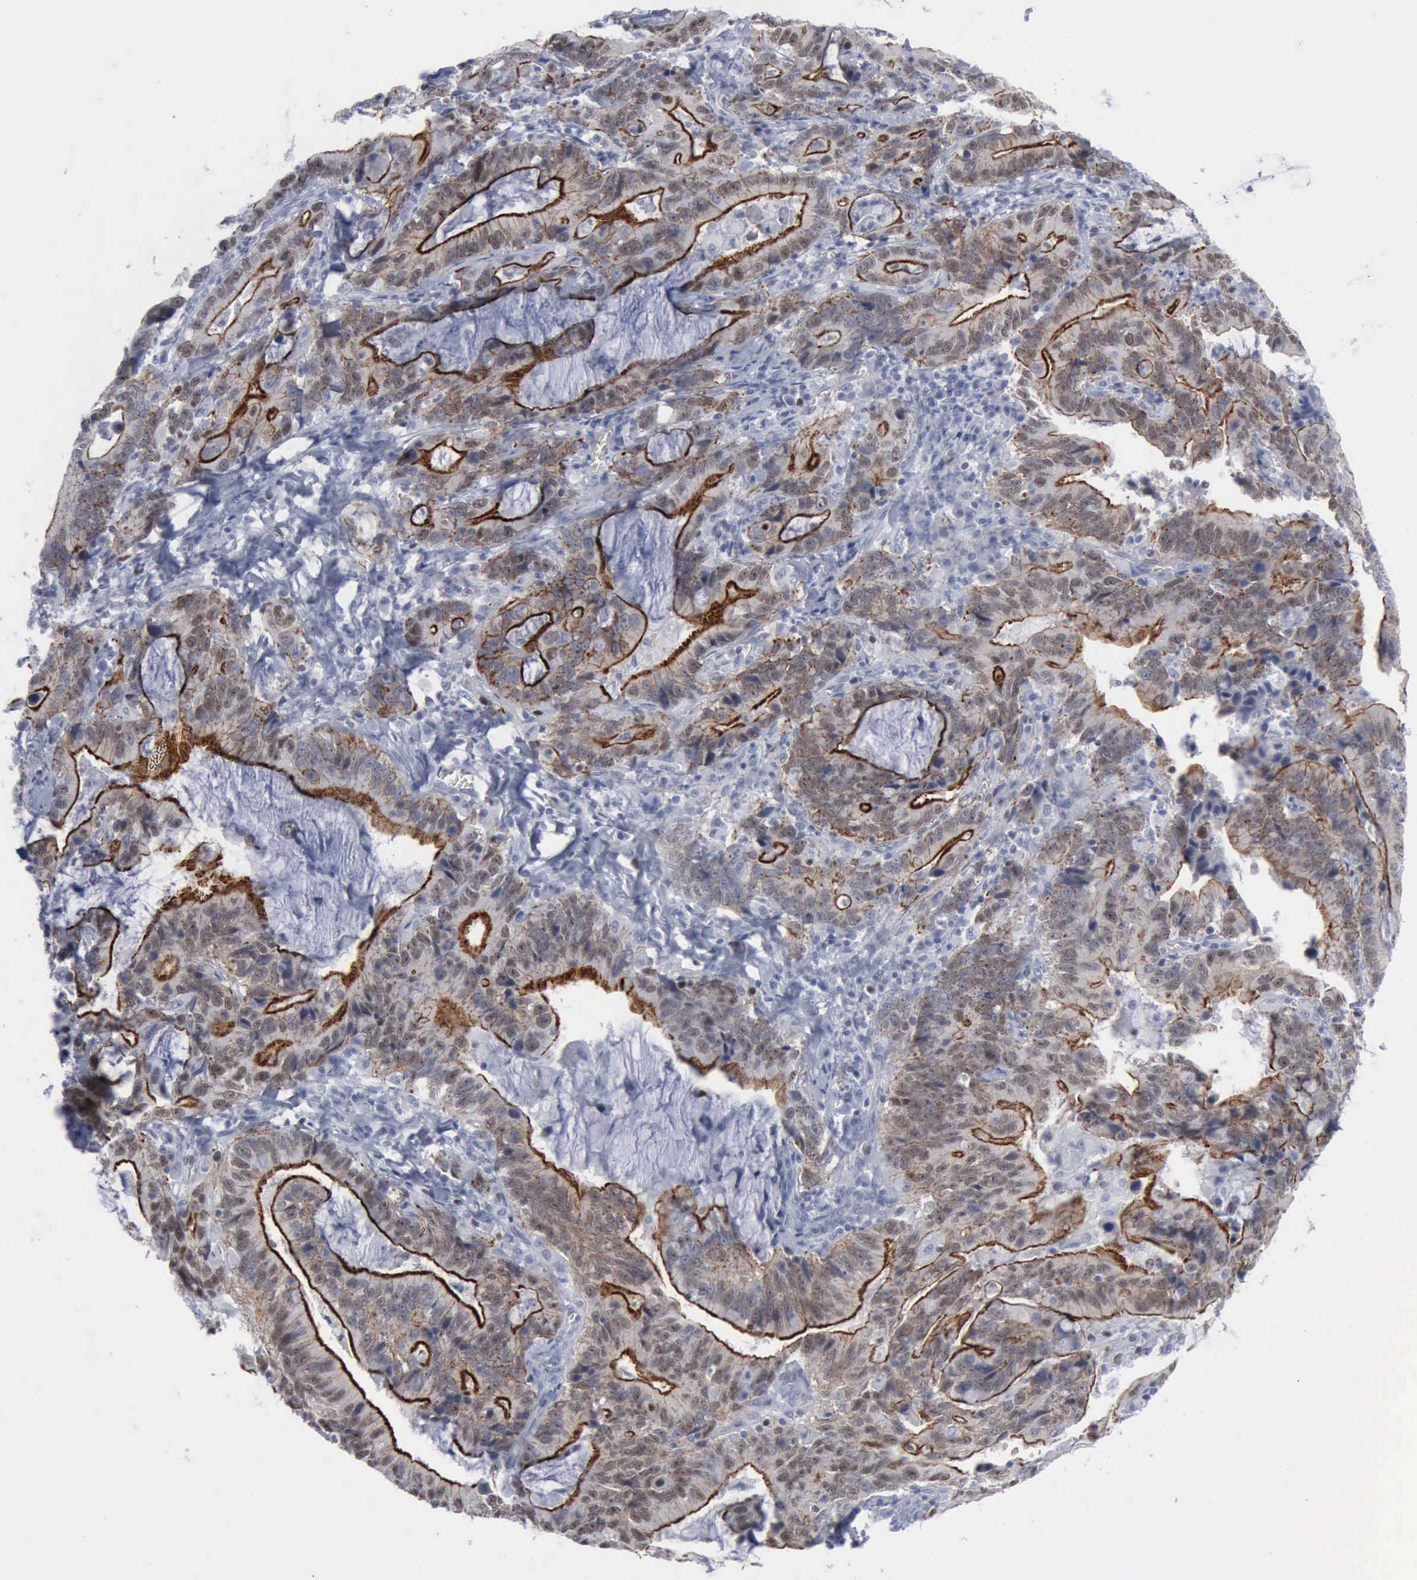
{"staining": {"intensity": "strong", "quantity": "<25%", "location": "cytoplasmic/membranous"}, "tissue": "stomach cancer", "cell_type": "Tumor cells", "image_type": "cancer", "snomed": [{"axis": "morphology", "description": "Adenocarcinoma, NOS"}, {"axis": "topography", "description": "Stomach, upper"}], "caption": "IHC of adenocarcinoma (stomach) reveals medium levels of strong cytoplasmic/membranous expression in approximately <25% of tumor cells. The staining was performed using DAB (3,3'-diaminobenzidine), with brown indicating positive protein expression. Nuclei are stained blue with hematoxylin.", "gene": "MCM5", "patient": {"sex": "male", "age": 63}}